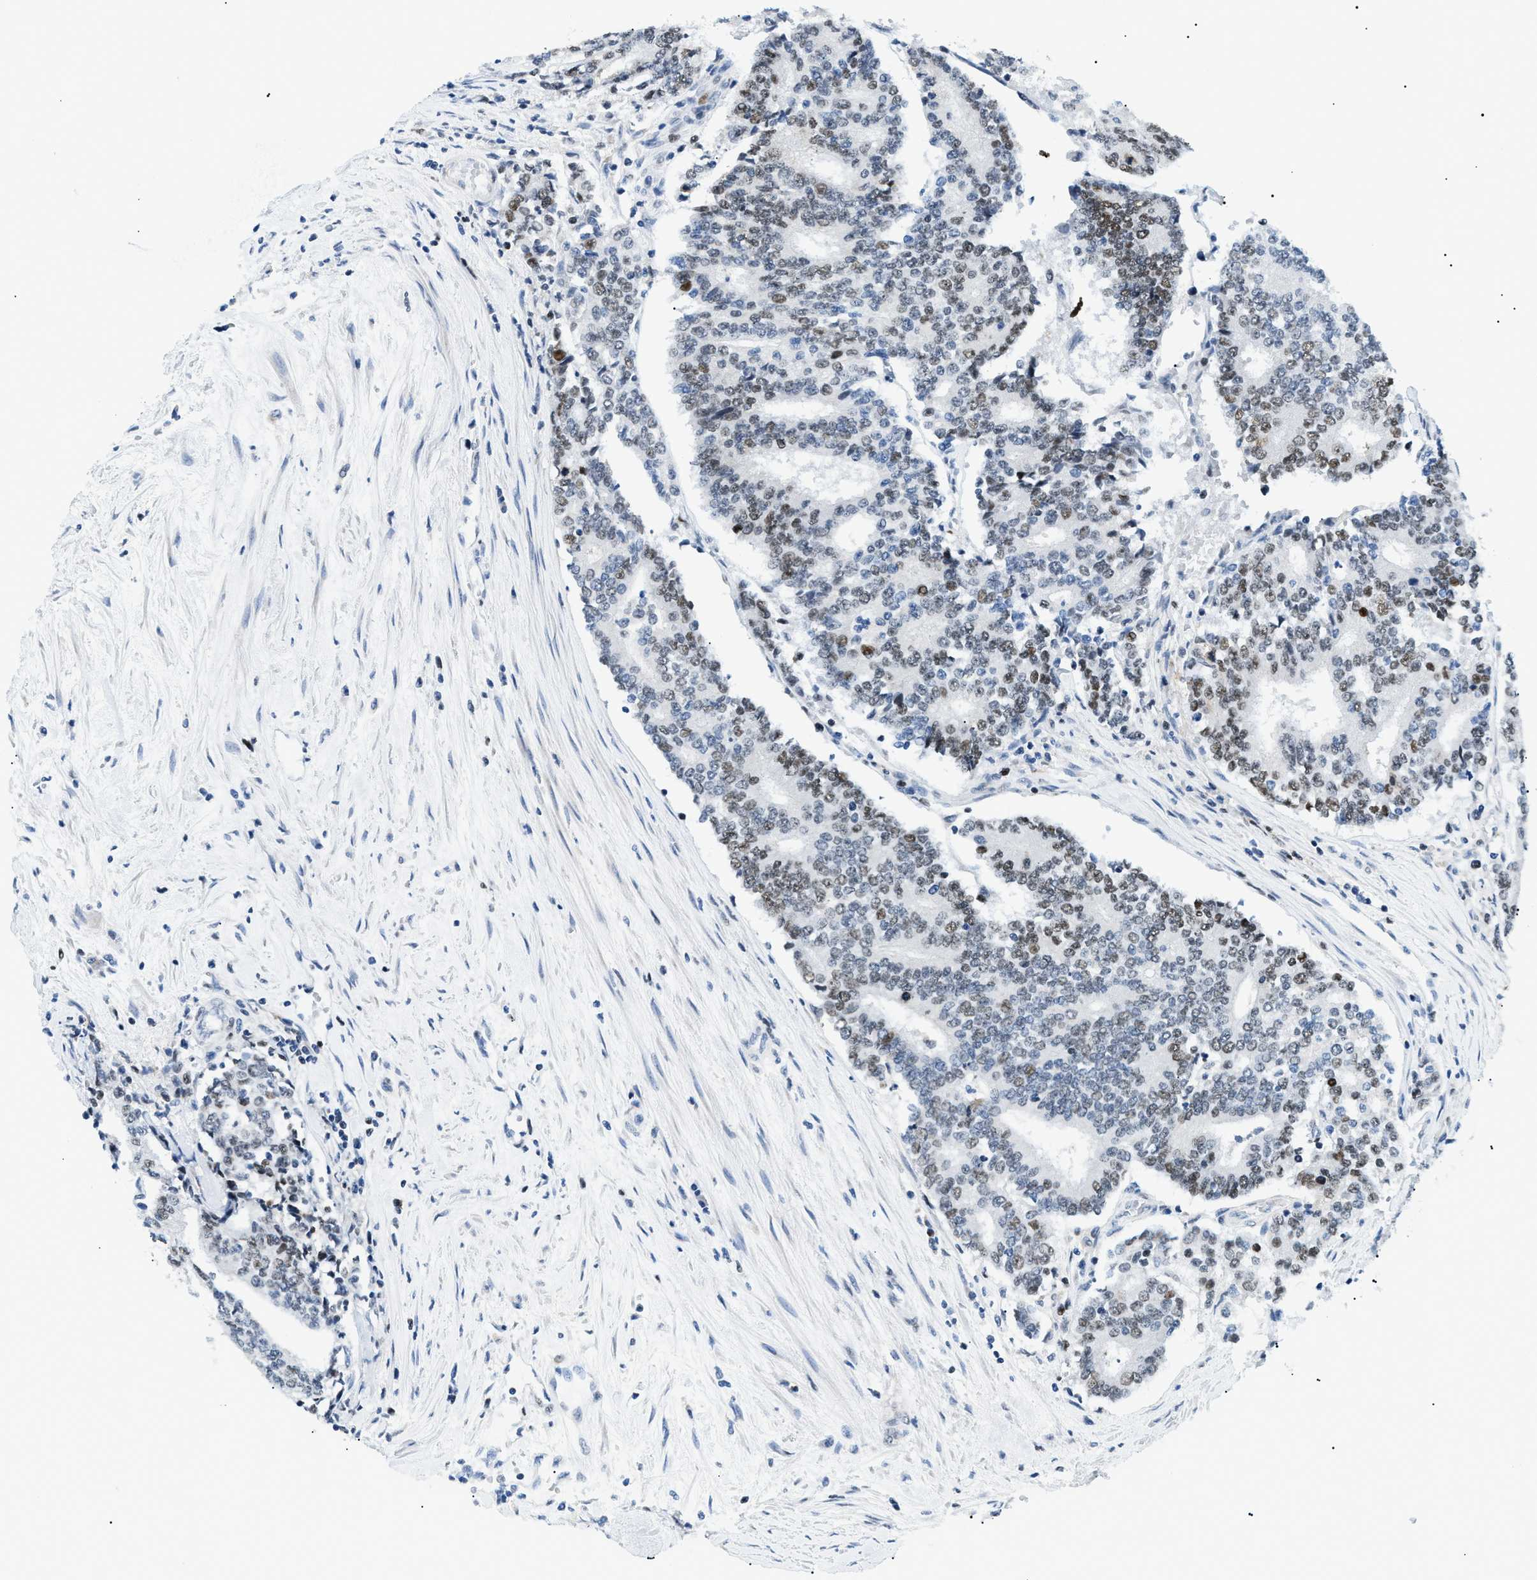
{"staining": {"intensity": "moderate", "quantity": "25%-75%", "location": "nuclear"}, "tissue": "prostate cancer", "cell_type": "Tumor cells", "image_type": "cancer", "snomed": [{"axis": "morphology", "description": "Normal tissue, NOS"}, {"axis": "morphology", "description": "Adenocarcinoma, High grade"}, {"axis": "topography", "description": "Prostate"}, {"axis": "topography", "description": "Seminal veicle"}], "caption": "Prostate cancer (adenocarcinoma (high-grade)) stained with a protein marker shows moderate staining in tumor cells.", "gene": "SMARCC1", "patient": {"sex": "male", "age": 55}}